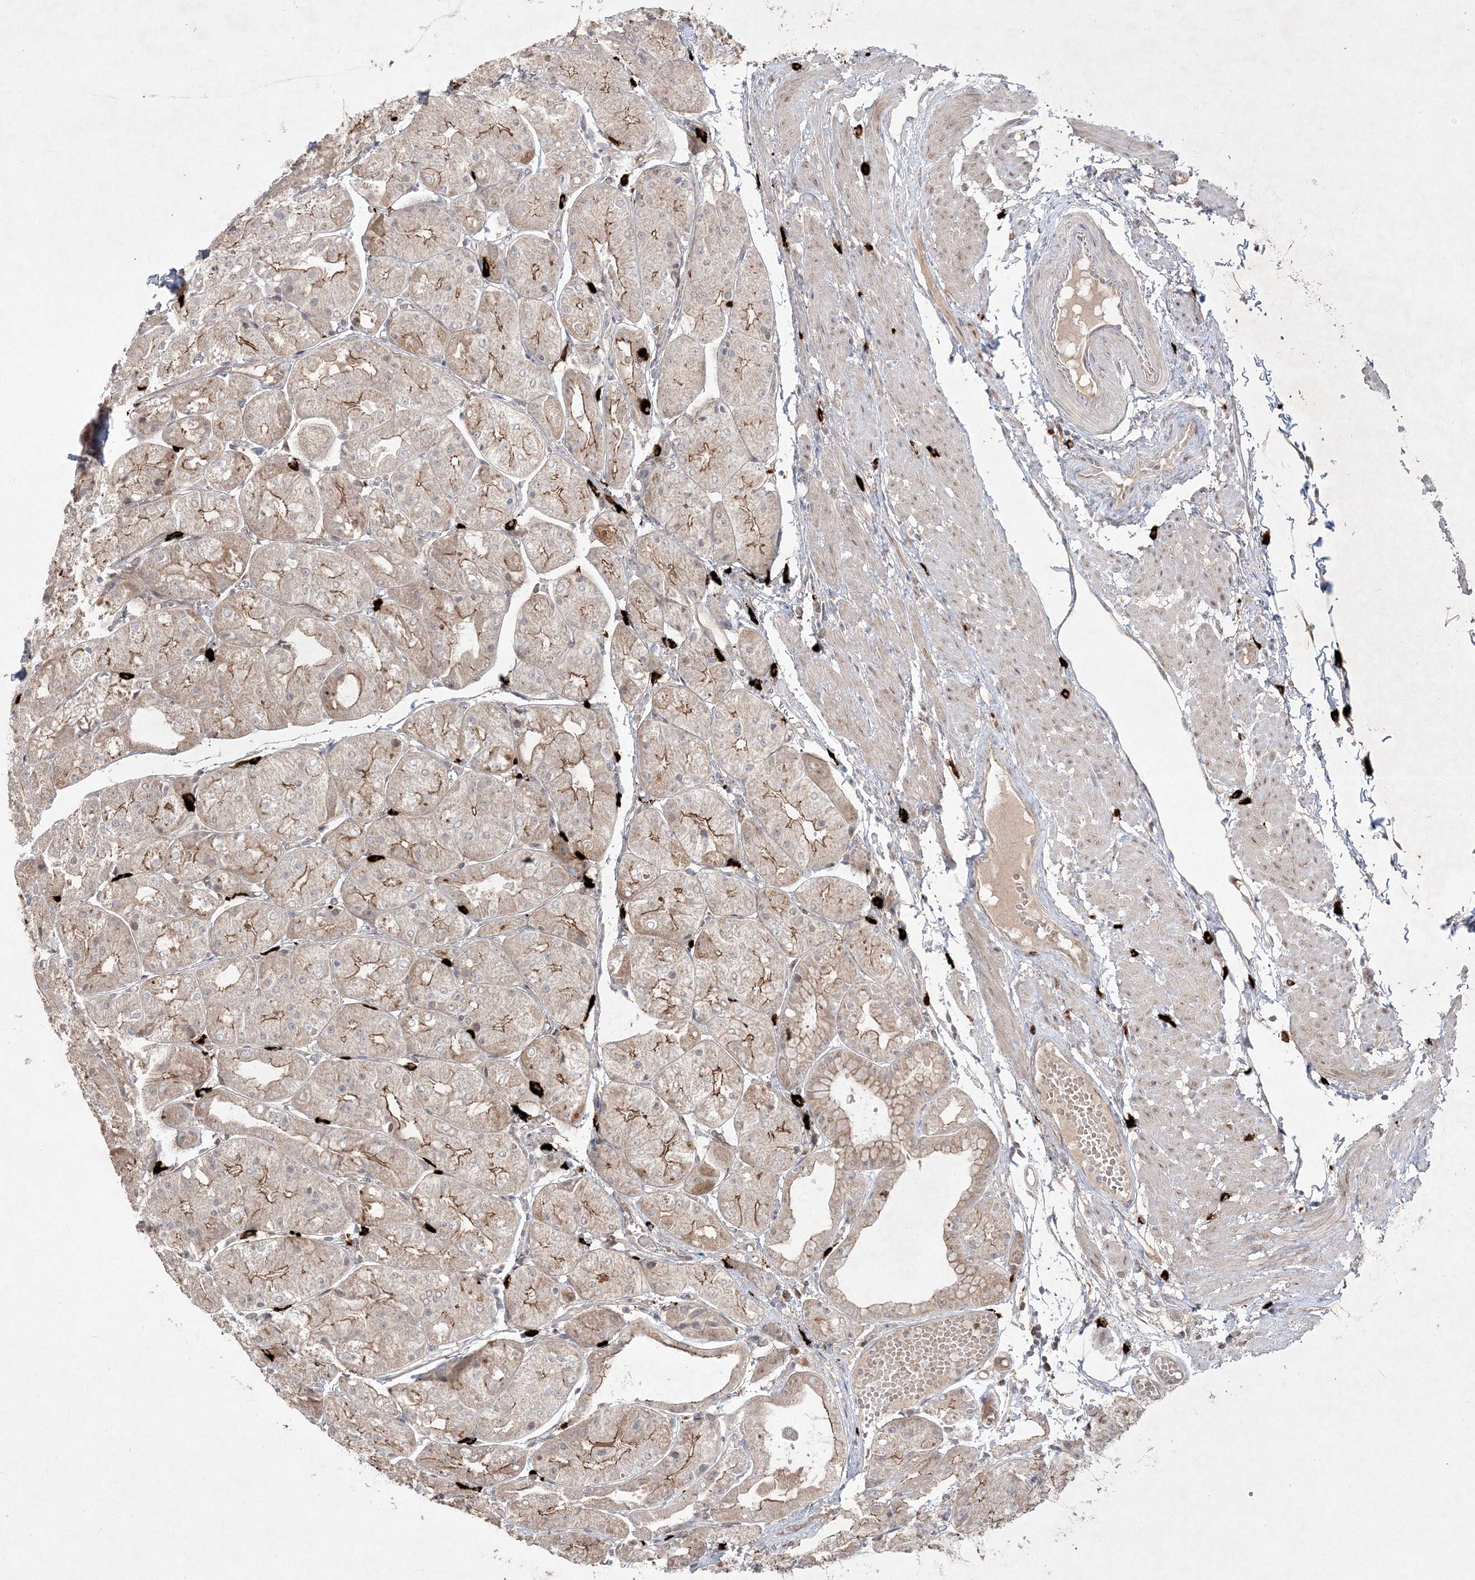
{"staining": {"intensity": "moderate", "quantity": "25%-75%", "location": "cytoplasmic/membranous"}, "tissue": "stomach", "cell_type": "Glandular cells", "image_type": "normal", "snomed": [{"axis": "morphology", "description": "Normal tissue, NOS"}, {"axis": "topography", "description": "Stomach, upper"}], "caption": "Immunohistochemical staining of normal stomach demonstrates 25%-75% levels of moderate cytoplasmic/membranous protein staining in approximately 25%-75% of glandular cells. The staining was performed using DAB (3,3'-diaminobenzidine), with brown indicating positive protein expression. Nuclei are stained blue with hematoxylin.", "gene": "CLNK", "patient": {"sex": "male", "age": 72}}